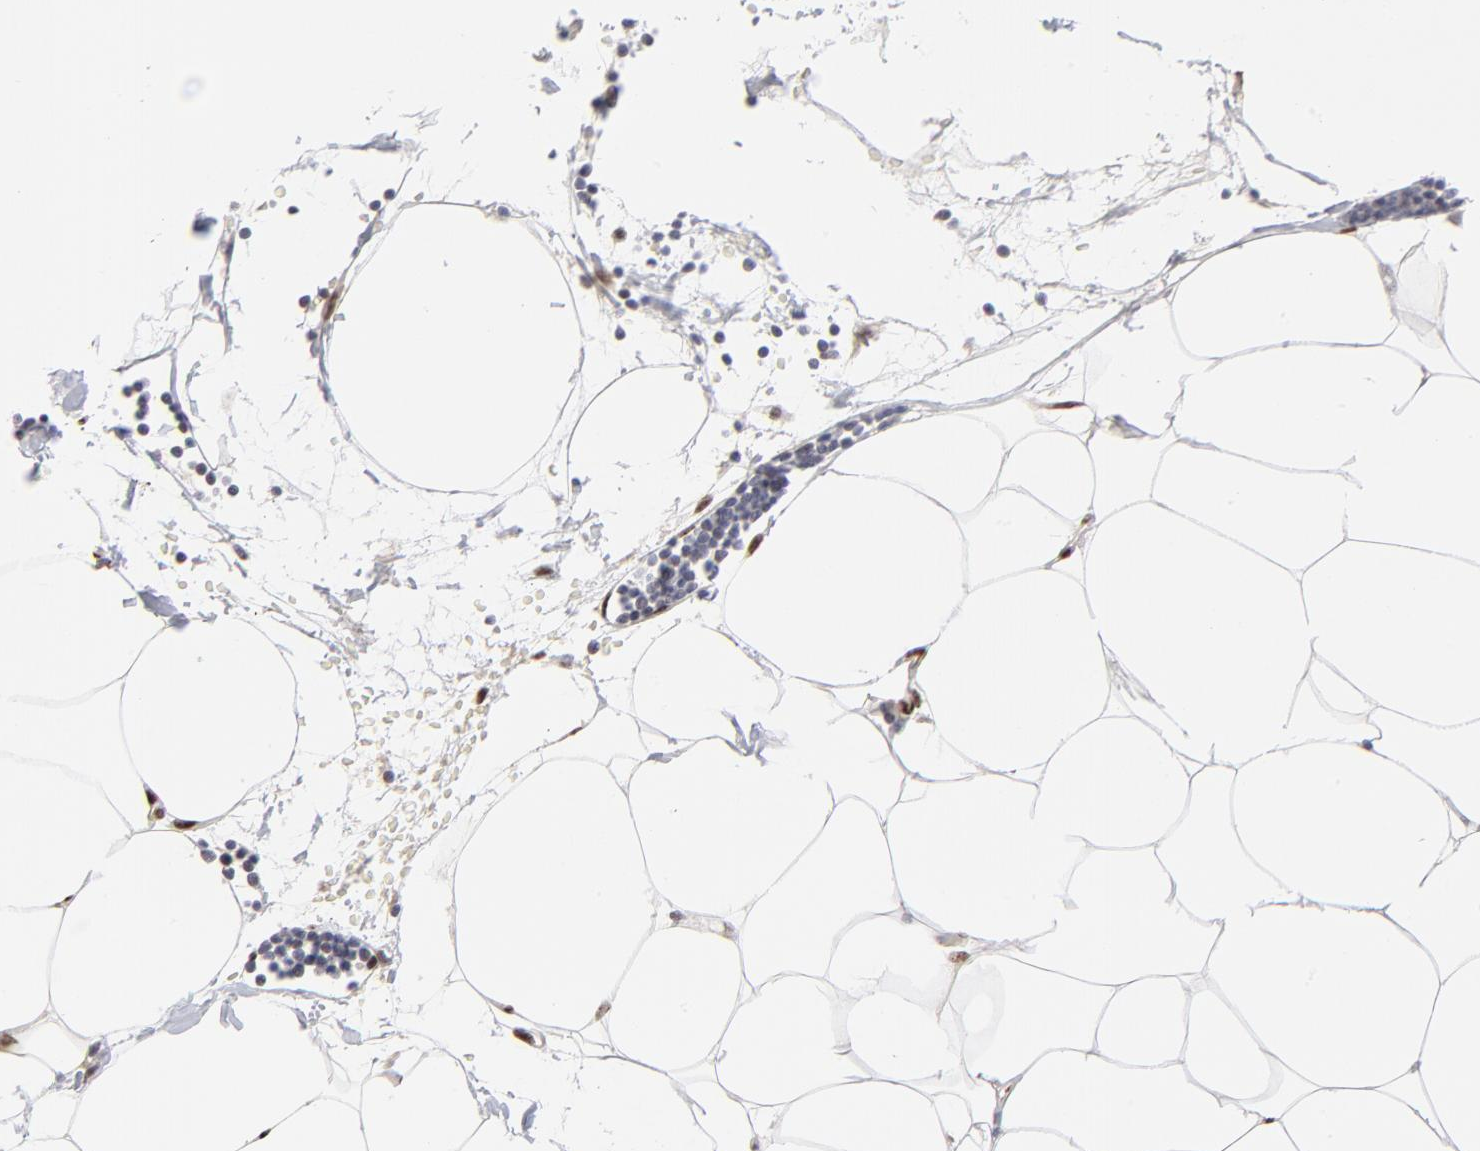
{"staining": {"intensity": "strong", "quantity": ">75%", "location": "nuclear"}, "tissue": "adipose tissue", "cell_type": "Adipocytes", "image_type": "normal", "snomed": [{"axis": "morphology", "description": "Normal tissue, NOS"}, {"axis": "morphology", "description": "Adenocarcinoma, NOS"}, {"axis": "topography", "description": "Colon"}, {"axis": "topography", "description": "Peripheral nerve tissue"}], "caption": "A high amount of strong nuclear staining is seen in about >75% of adipocytes in normal adipose tissue.", "gene": "STAT3", "patient": {"sex": "male", "age": 14}}